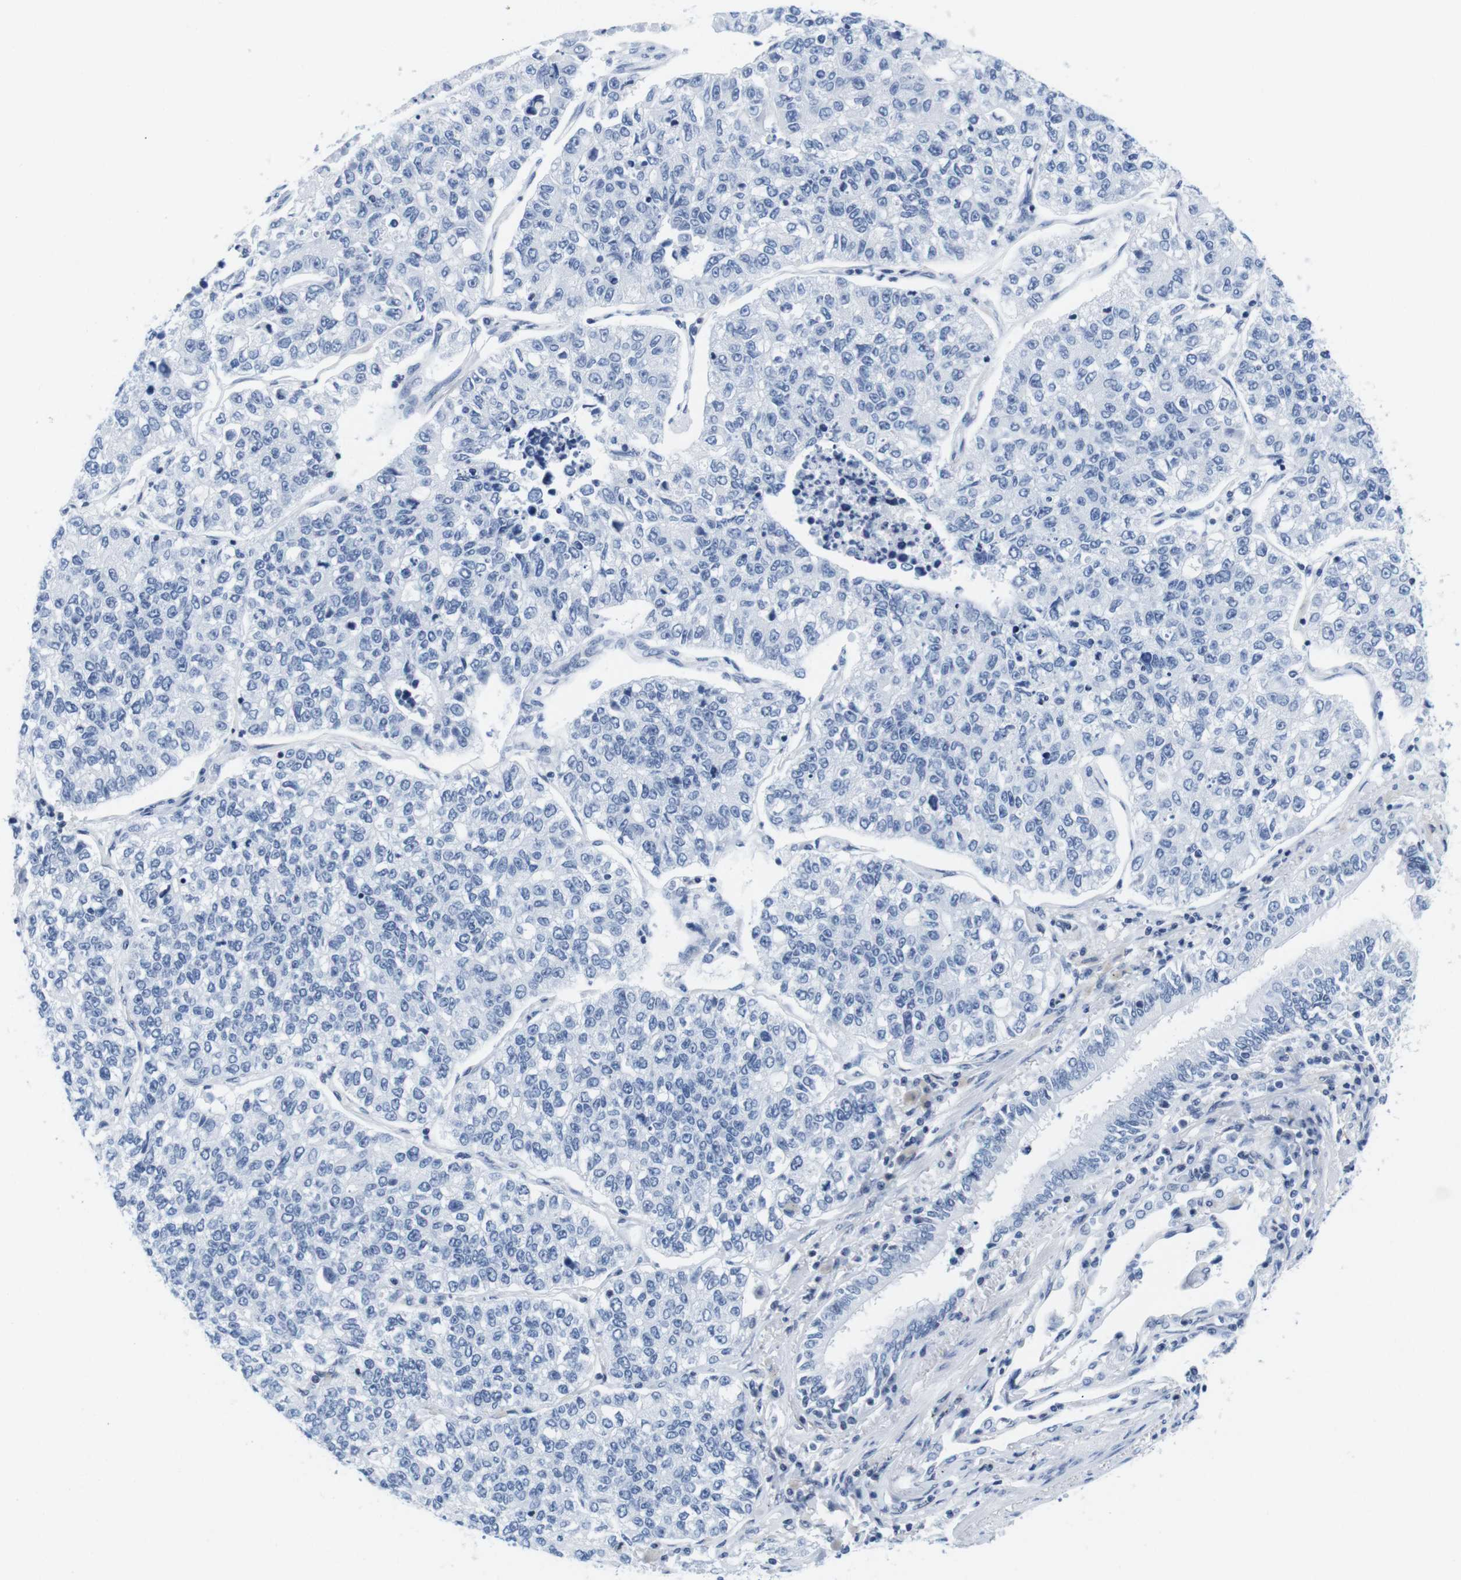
{"staining": {"intensity": "negative", "quantity": "none", "location": "none"}, "tissue": "lung cancer", "cell_type": "Tumor cells", "image_type": "cancer", "snomed": [{"axis": "morphology", "description": "Adenocarcinoma, NOS"}, {"axis": "topography", "description": "Lung"}], "caption": "The image exhibits no staining of tumor cells in adenocarcinoma (lung).", "gene": "IFI16", "patient": {"sex": "male", "age": 49}}